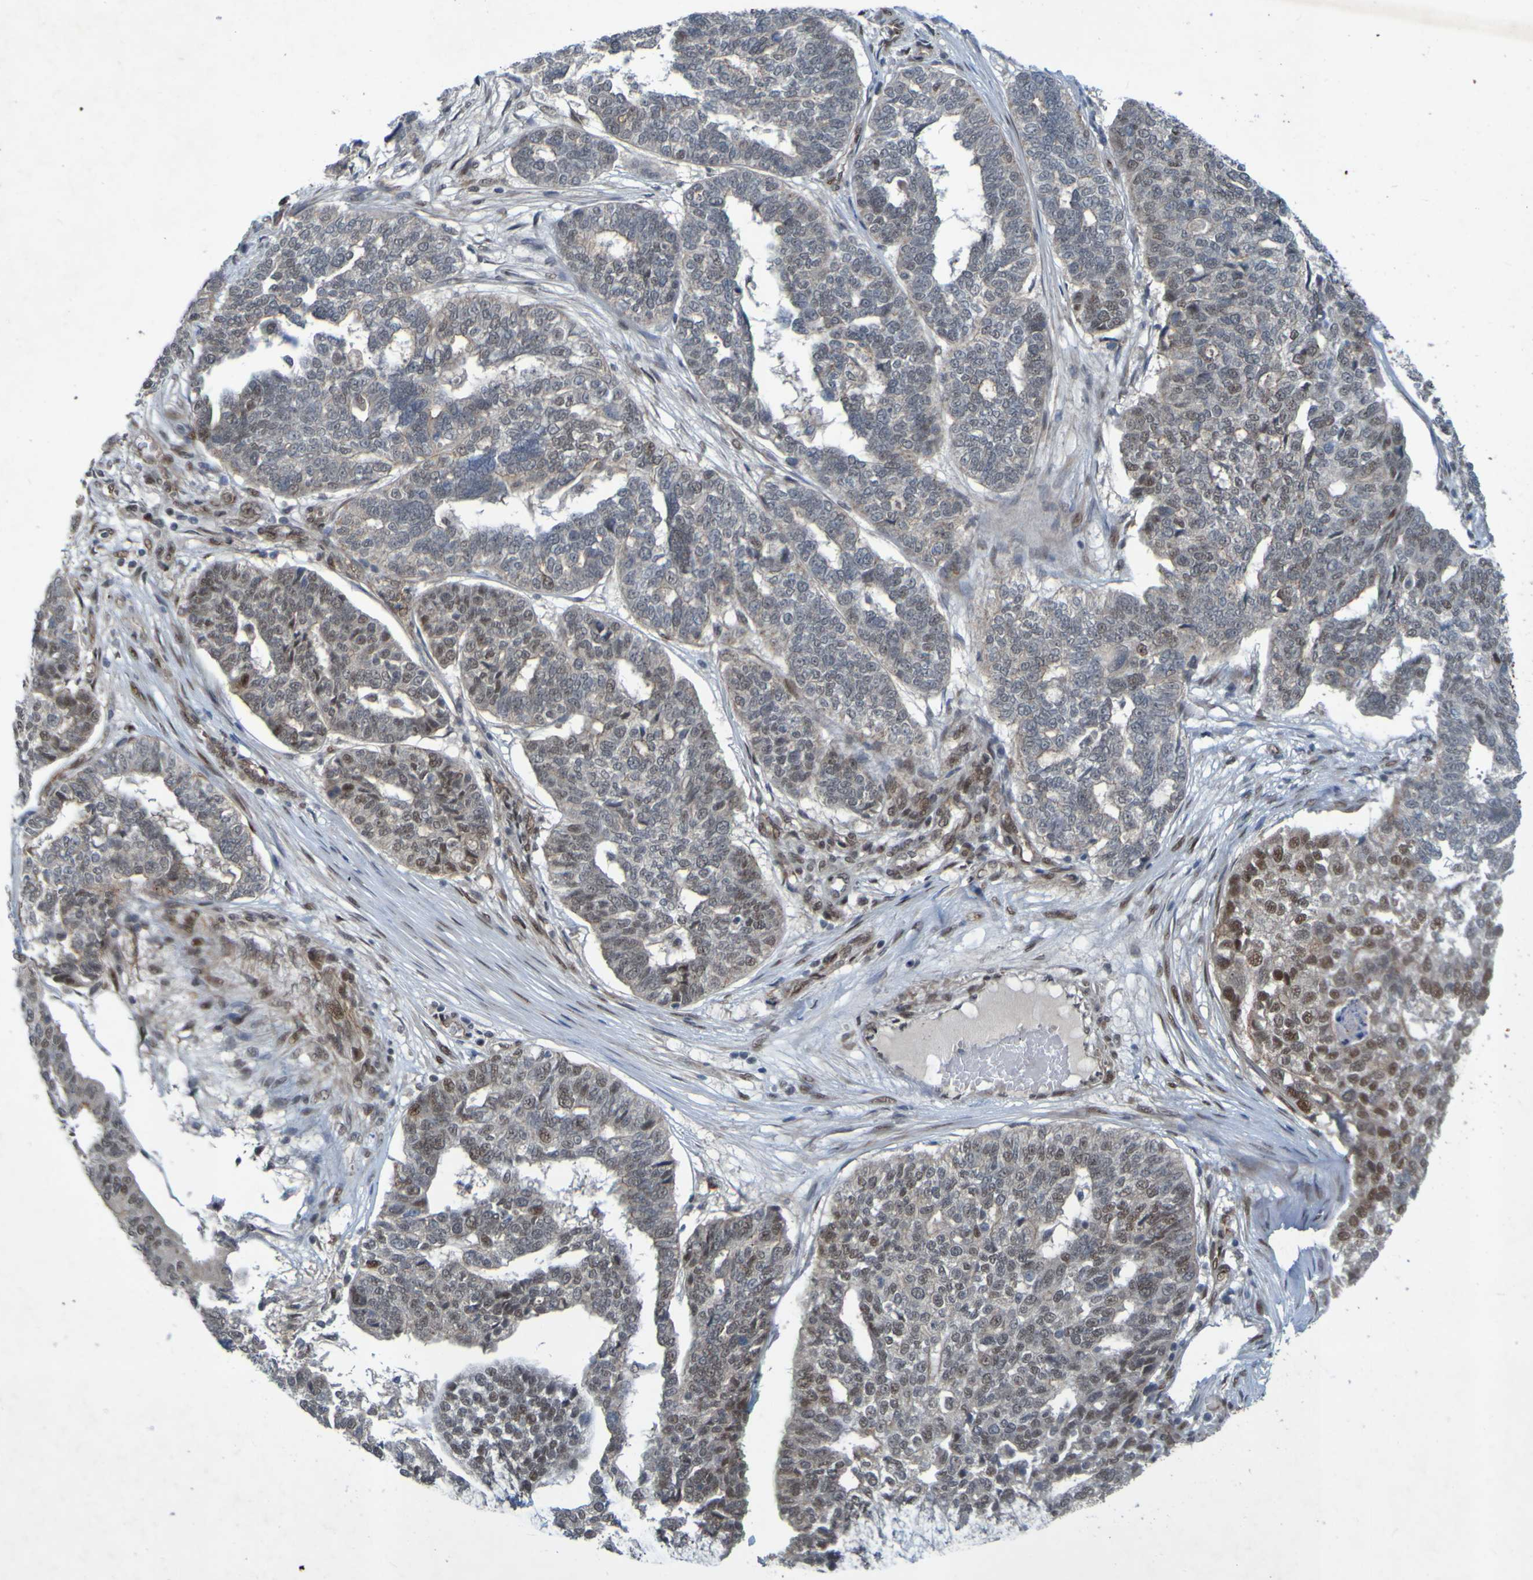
{"staining": {"intensity": "moderate", "quantity": "<25%", "location": "cytoplasmic/membranous,nuclear"}, "tissue": "ovarian cancer", "cell_type": "Tumor cells", "image_type": "cancer", "snomed": [{"axis": "morphology", "description": "Cystadenocarcinoma, serous, NOS"}, {"axis": "topography", "description": "Ovary"}], "caption": "Human ovarian serous cystadenocarcinoma stained with a brown dye reveals moderate cytoplasmic/membranous and nuclear positive expression in about <25% of tumor cells.", "gene": "MCPH1", "patient": {"sex": "female", "age": 59}}